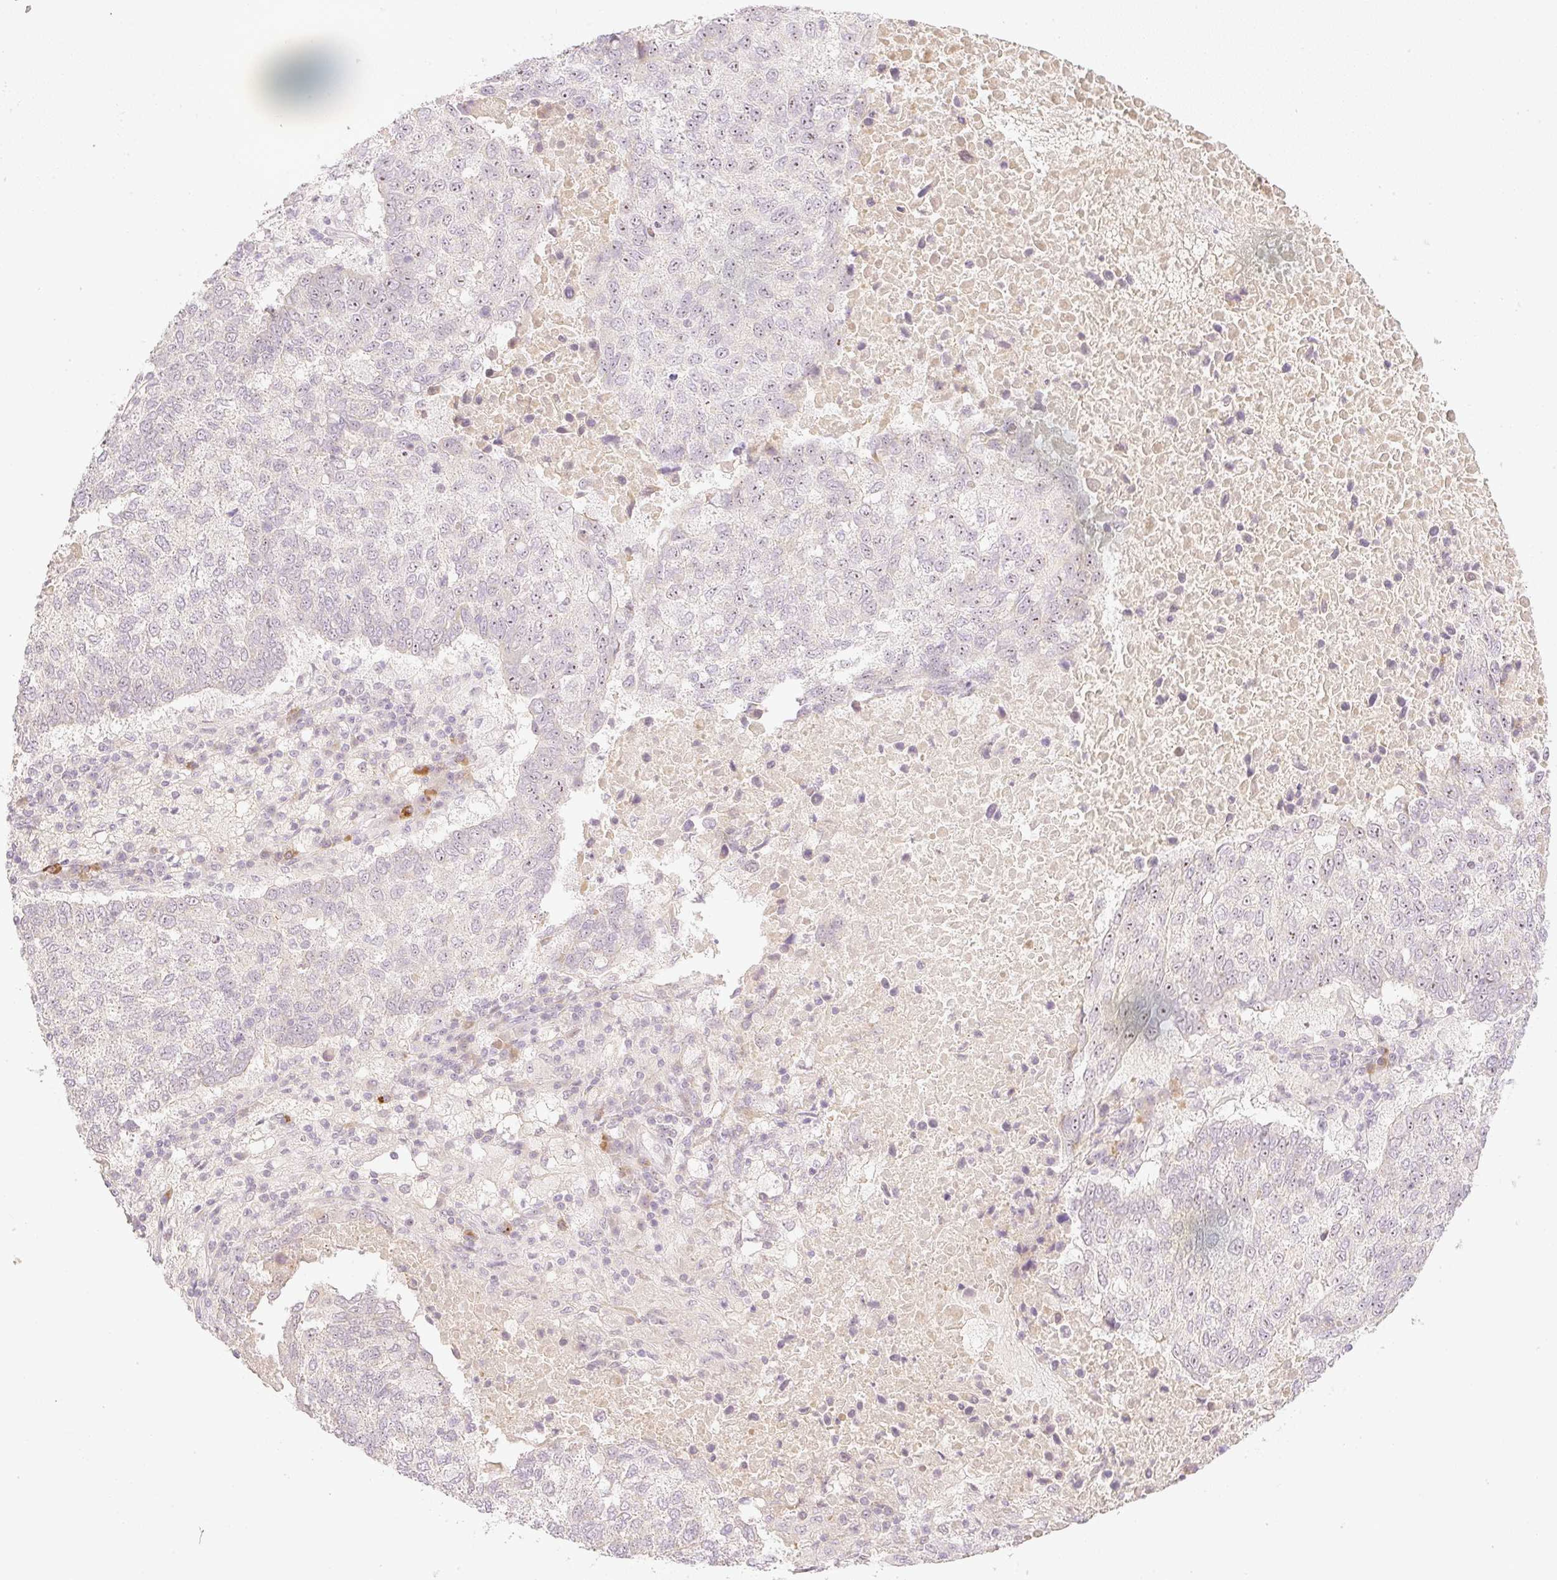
{"staining": {"intensity": "weak", "quantity": "25%-75%", "location": "nuclear"}, "tissue": "lung cancer", "cell_type": "Tumor cells", "image_type": "cancer", "snomed": [{"axis": "morphology", "description": "Squamous cell carcinoma, NOS"}, {"axis": "topography", "description": "Lung"}], "caption": "This image reveals IHC staining of human lung cancer, with low weak nuclear expression in about 25%-75% of tumor cells.", "gene": "AAR2", "patient": {"sex": "male", "age": 73}}